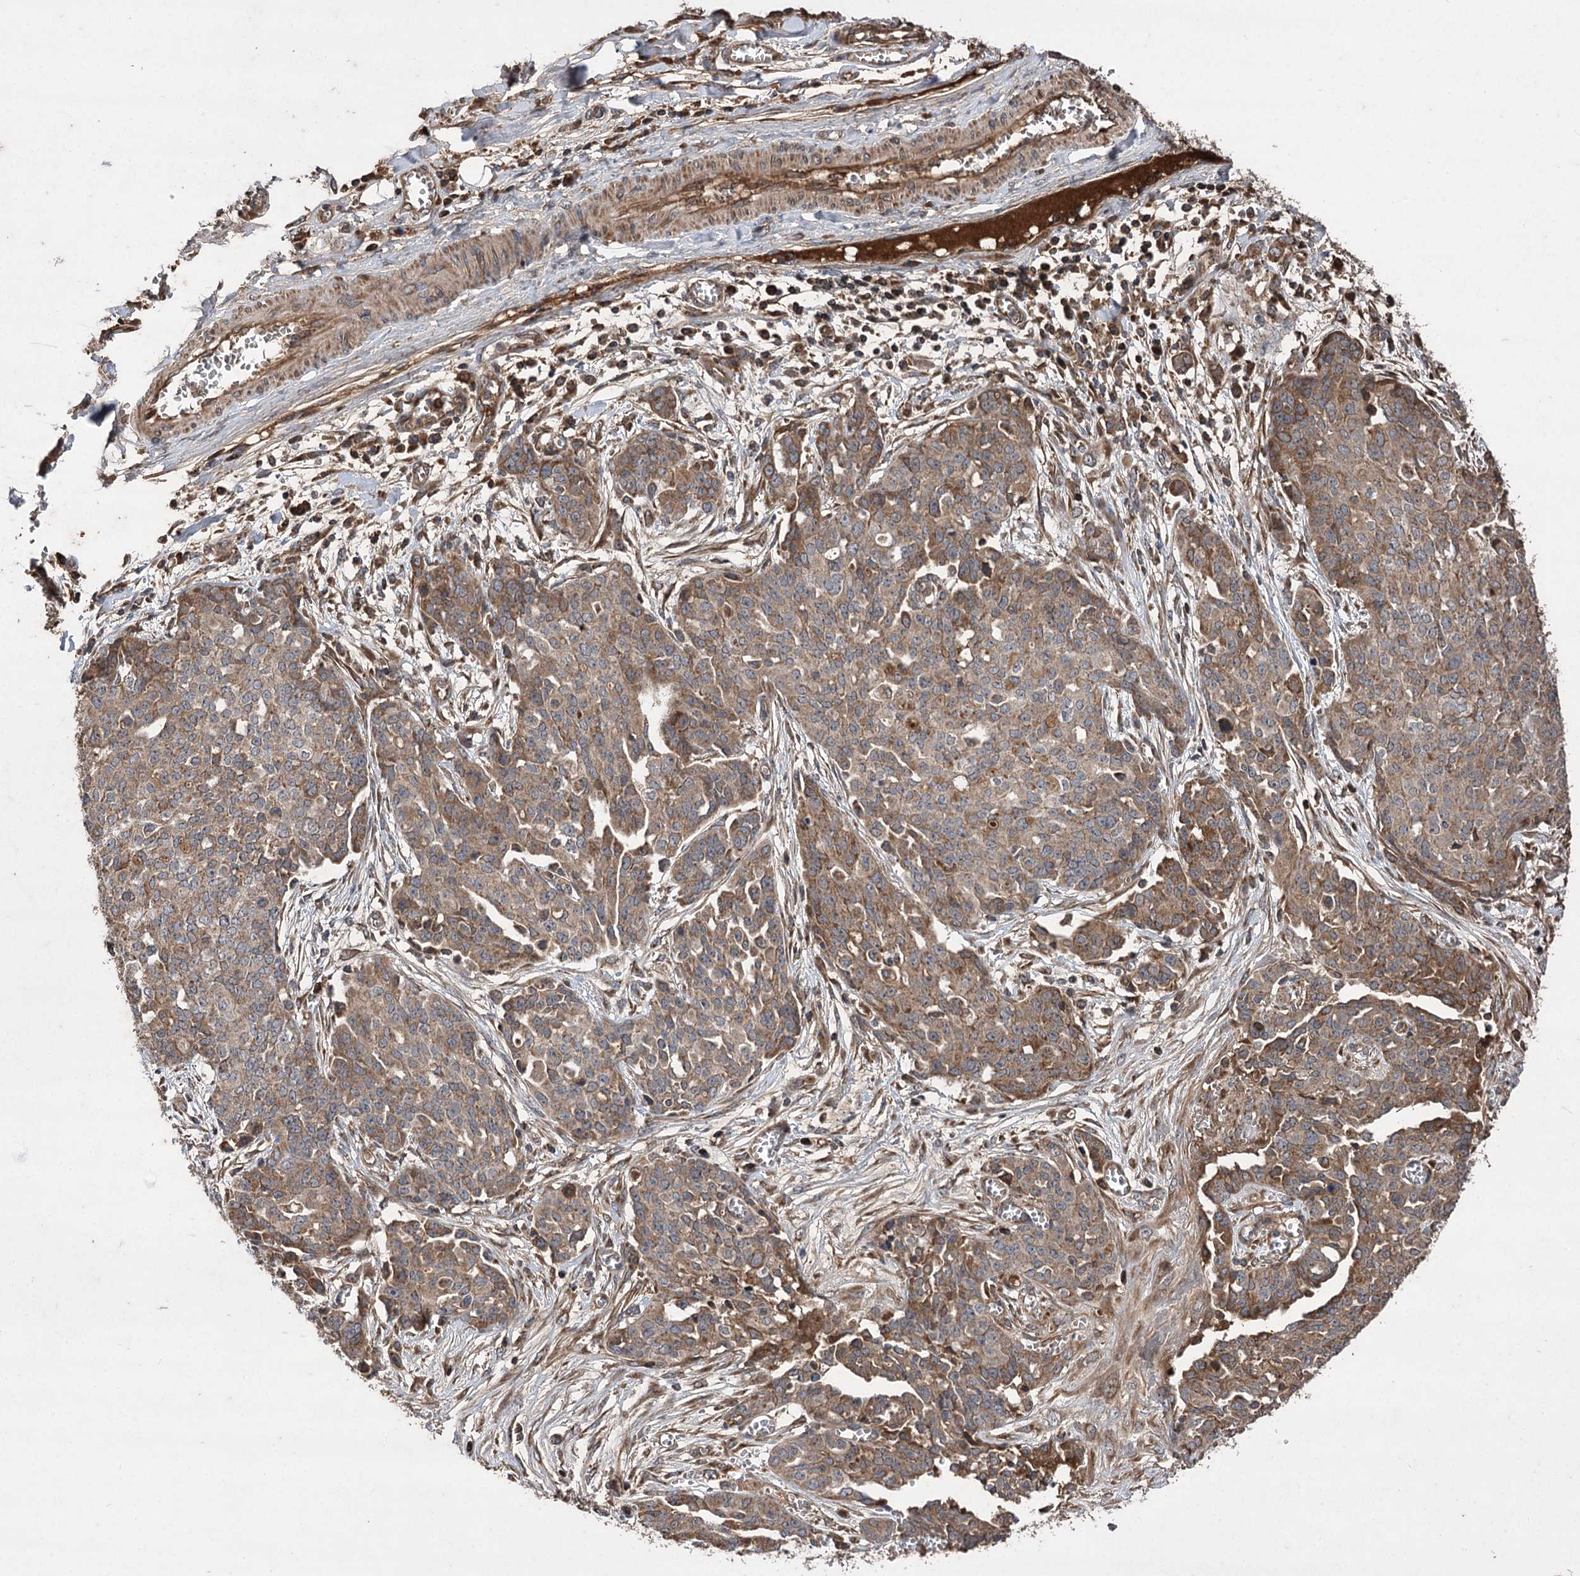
{"staining": {"intensity": "moderate", "quantity": ">75%", "location": "cytoplasmic/membranous"}, "tissue": "ovarian cancer", "cell_type": "Tumor cells", "image_type": "cancer", "snomed": [{"axis": "morphology", "description": "Cystadenocarcinoma, serous, NOS"}, {"axis": "topography", "description": "Soft tissue"}, {"axis": "topography", "description": "Ovary"}], "caption": "A brown stain labels moderate cytoplasmic/membranous expression of a protein in human ovarian cancer (serous cystadenocarcinoma) tumor cells.", "gene": "RASSF3", "patient": {"sex": "female", "age": 57}}